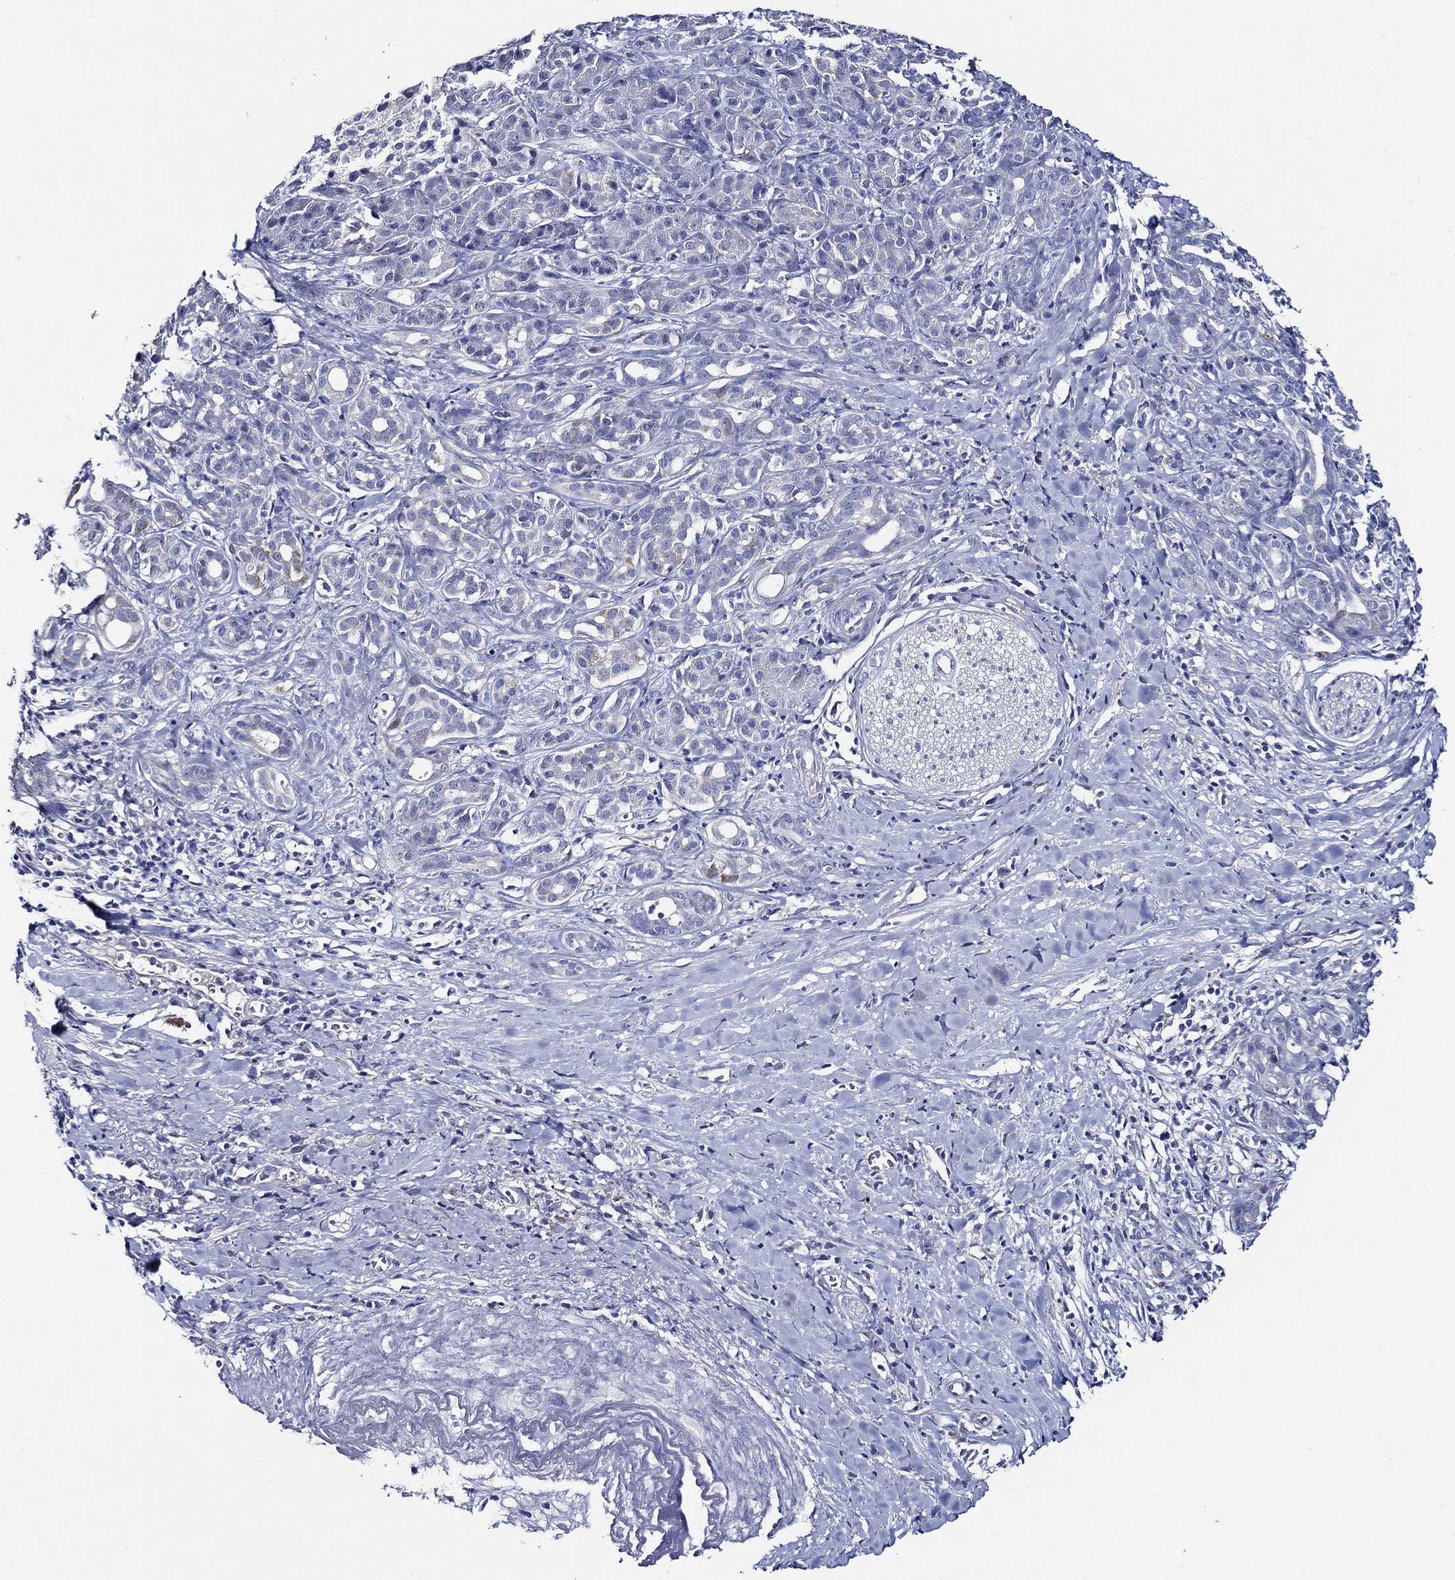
{"staining": {"intensity": "negative", "quantity": "none", "location": "none"}, "tissue": "pancreatic cancer", "cell_type": "Tumor cells", "image_type": "cancer", "snomed": [{"axis": "morphology", "description": "Adenocarcinoma, NOS"}, {"axis": "topography", "description": "Pancreas"}], "caption": "The micrograph reveals no significant expression in tumor cells of adenocarcinoma (pancreatic).", "gene": "SKOR1", "patient": {"sex": "male", "age": 61}}